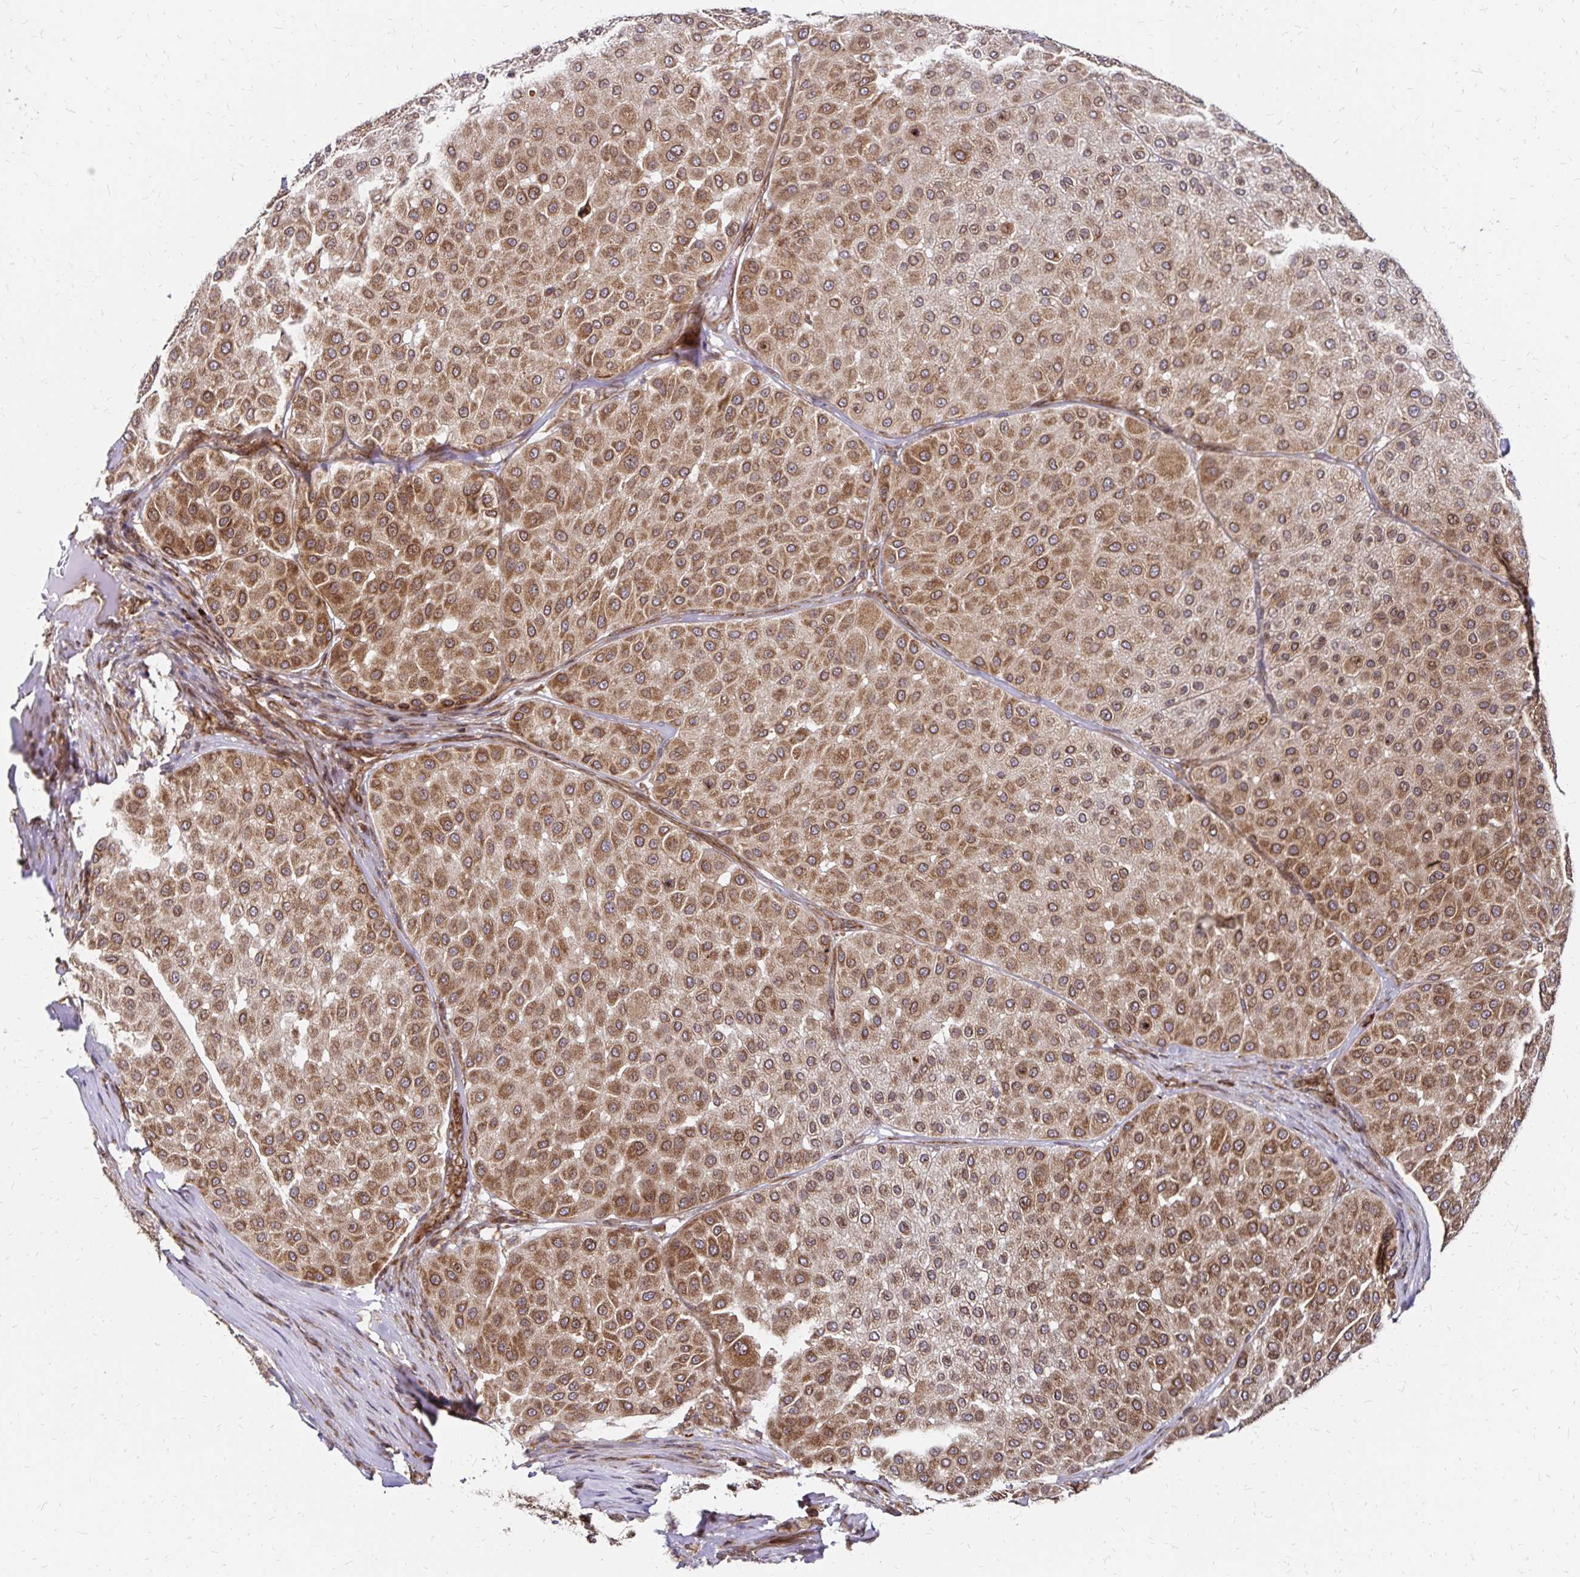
{"staining": {"intensity": "moderate", "quantity": ">75%", "location": "cytoplasmic/membranous"}, "tissue": "melanoma", "cell_type": "Tumor cells", "image_type": "cancer", "snomed": [{"axis": "morphology", "description": "Malignant melanoma, Metastatic site"}, {"axis": "topography", "description": "Smooth muscle"}], "caption": "Tumor cells reveal moderate cytoplasmic/membranous staining in approximately >75% of cells in melanoma.", "gene": "ZW10", "patient": {"sex": "male", "age": 41}}